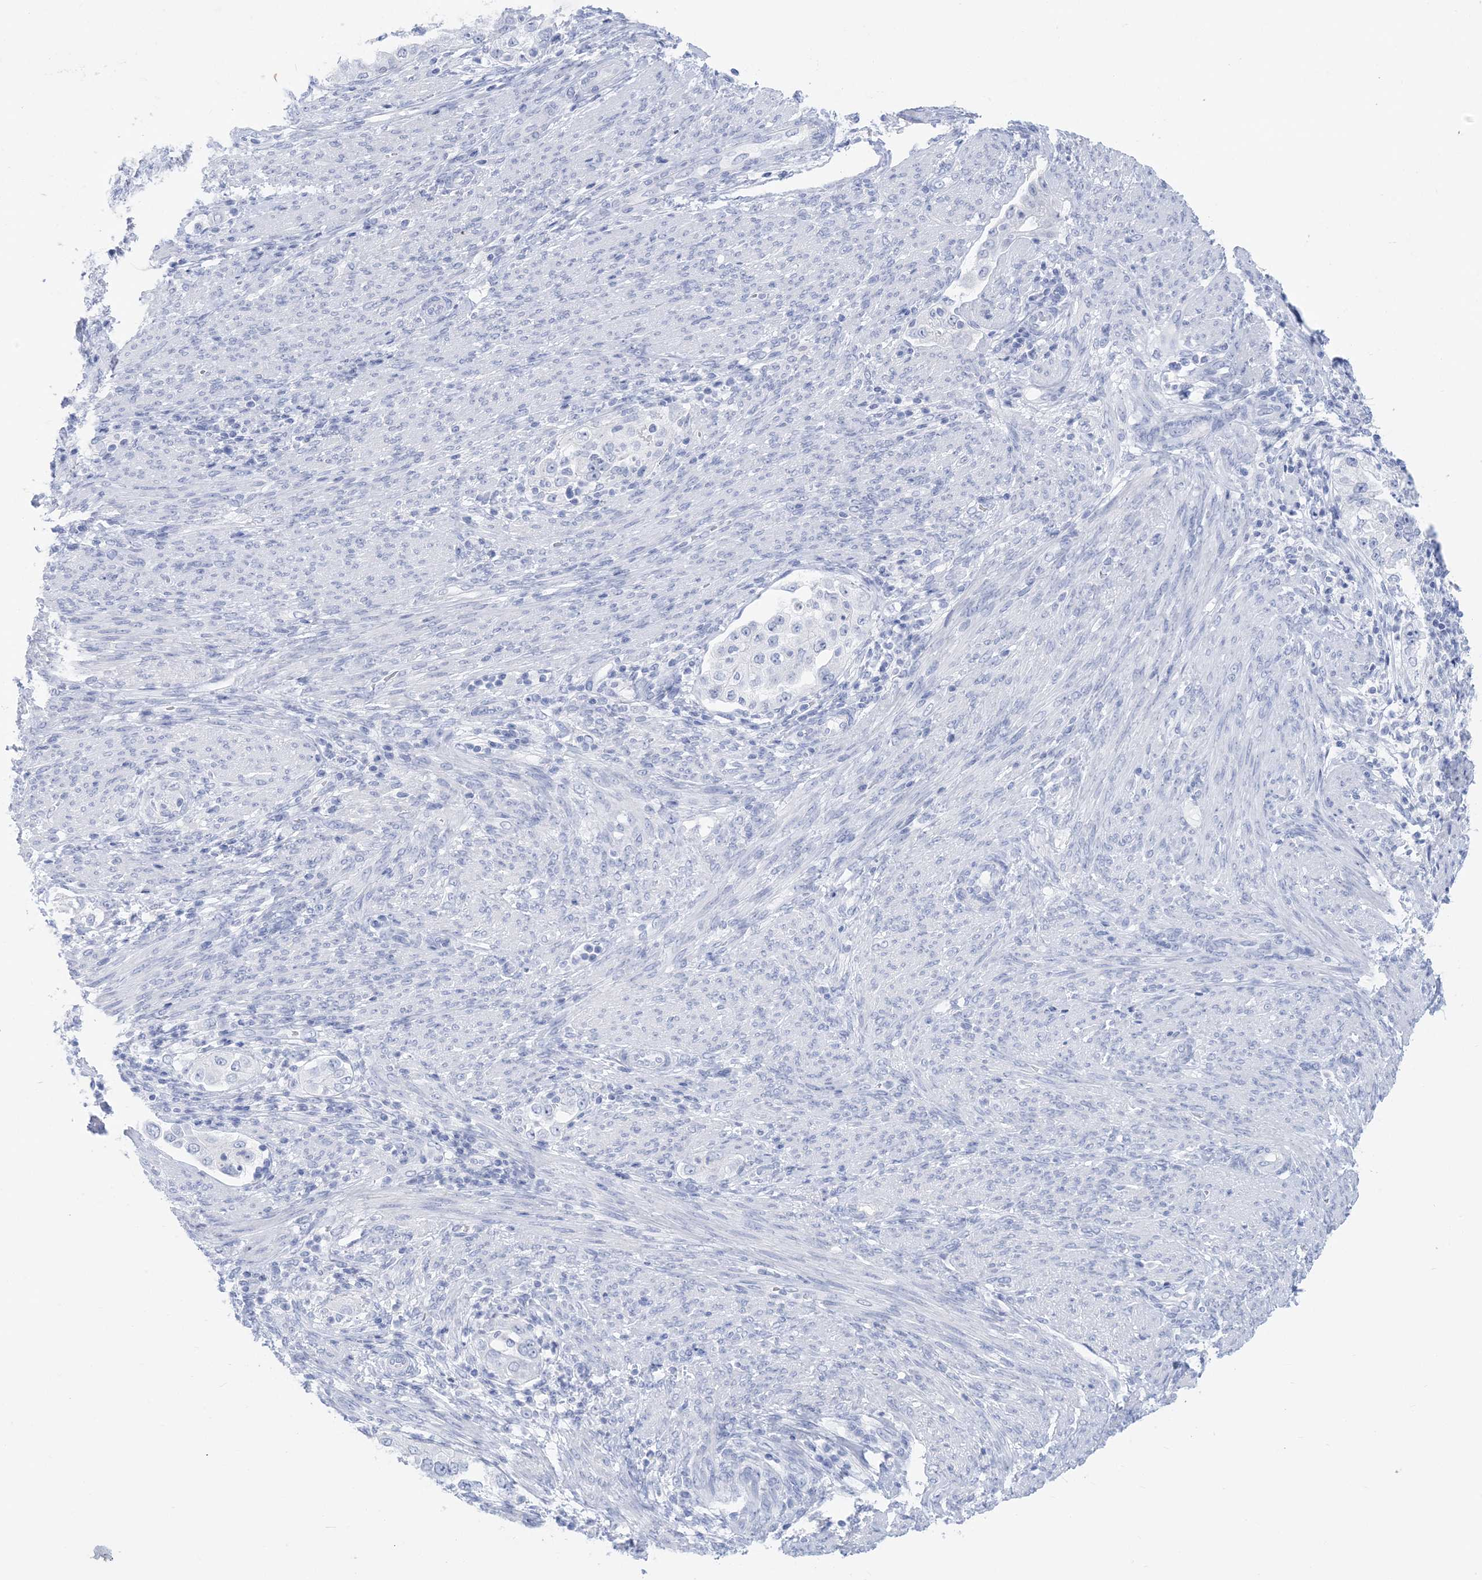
{"staining": {"intensity": "negative", "quantity": "none", "location": "none"}, "tissue": "endometrial cancer", "cell_type": "Tumor cells", "image_type": "cancer", "snomed": [{"axis": "morphology", "description": "Adenocarcinoma, NOS"}, {"axis": "topography", "description": "Endometrium"}], "caption": "Immunohistochemistry (IHC) photomicrograph of endometrial adenocarcinoma stained for a protein (brown), which reveals no staining in tumor cells.", "gene": "SH3YL1", "patient": {"sex": "female", "age": 85}}